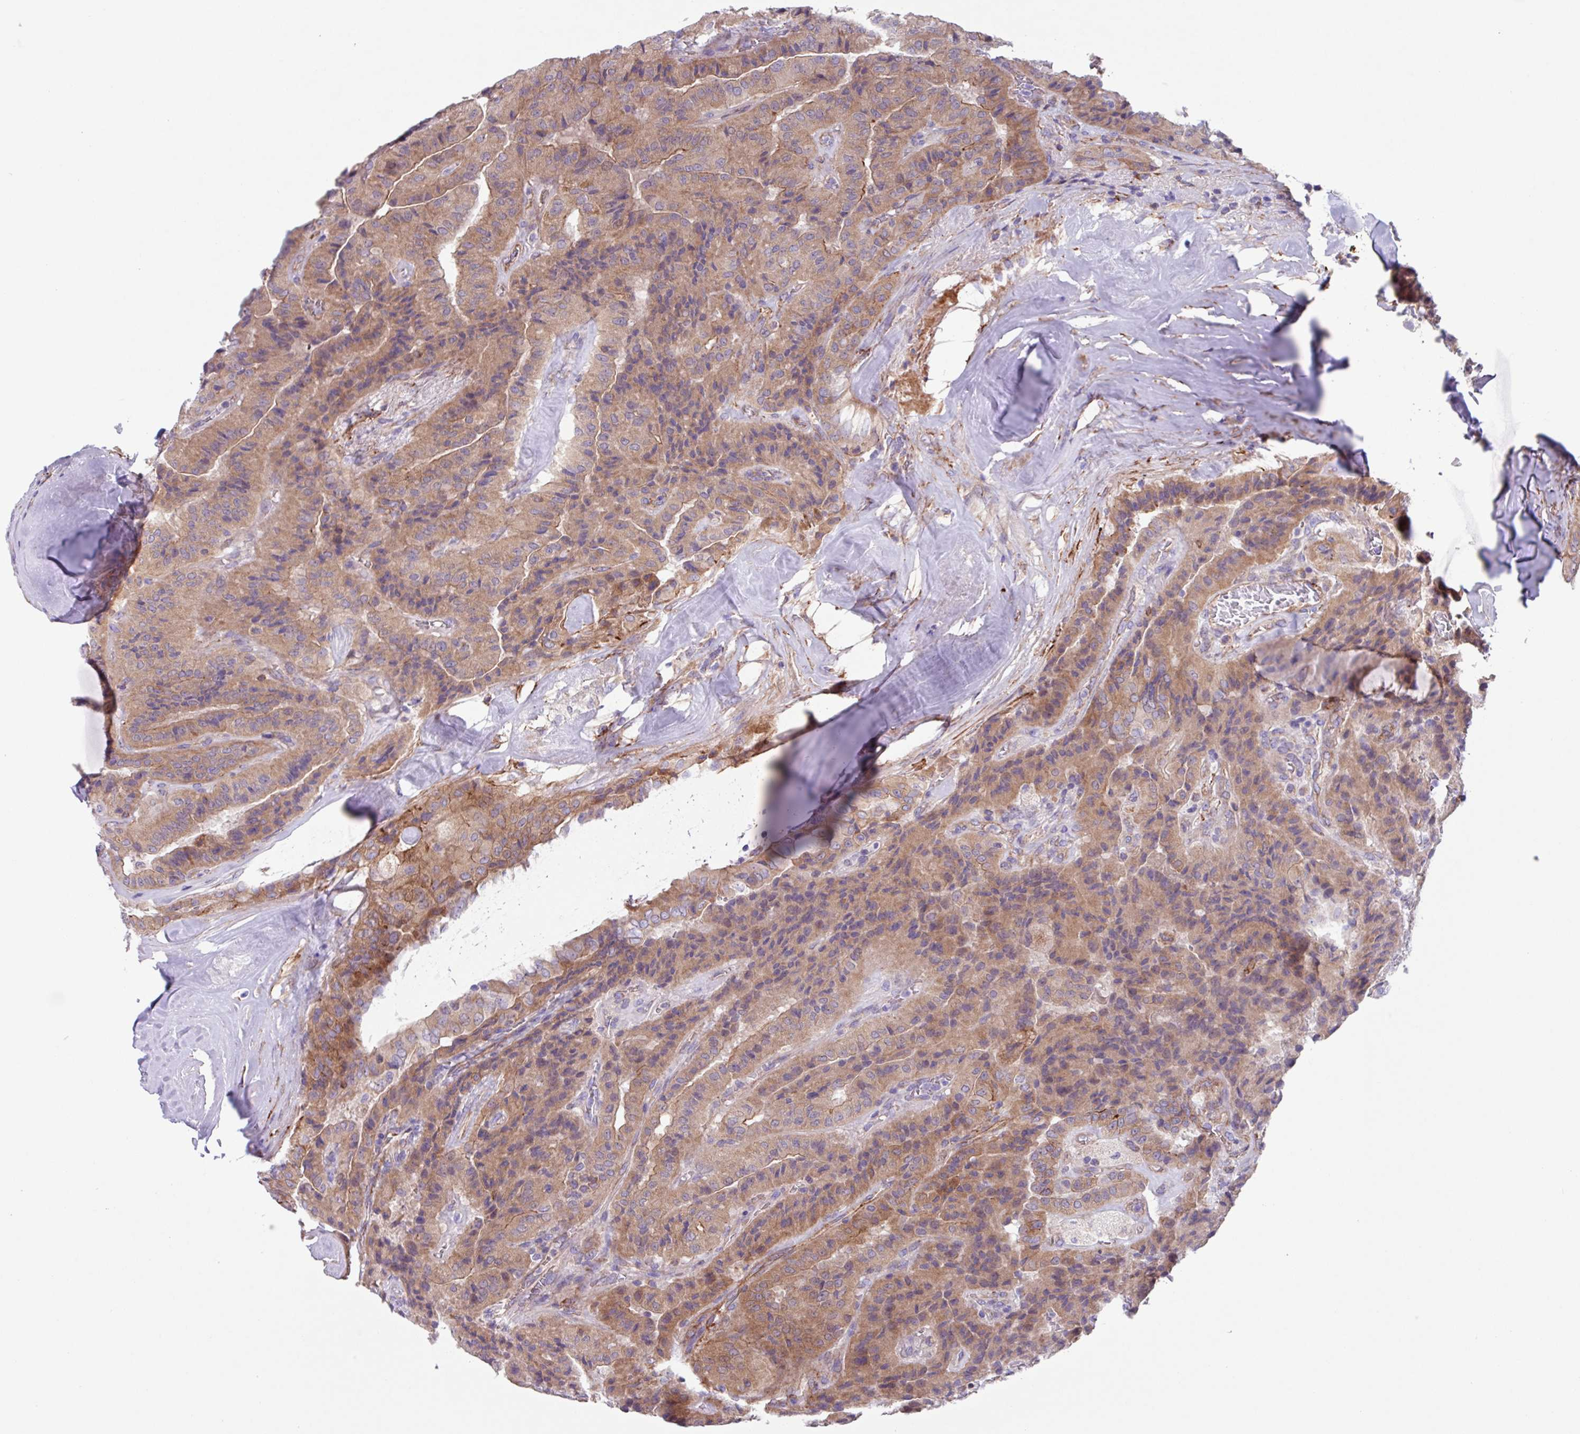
{"staining": {"intensity": "moderate", "quantity": ">75%", "location": "cytoplasmic/membranous"}, "tissue": "thyroid cancer", "cell_type": "Tumor cells", "image_type": "cancer", "snomed": [{"axis": "morphology", "description": "Normal tissue, NOS"}, {"axis": "morphology", "description": "Papillary adenocarcinoma, NOS"}, {"axis": "topography", "description": "Thyroid gland"}], "caption": "IHC micrograph of human thyroid cancer stained for a protein (brown), which displays medium levels of moderate cytoplasmic/membranous positivity in approximately >75% of tumor cells.", "gene": "OTULIN", "patient": {"sex": "female", "age": 59}}